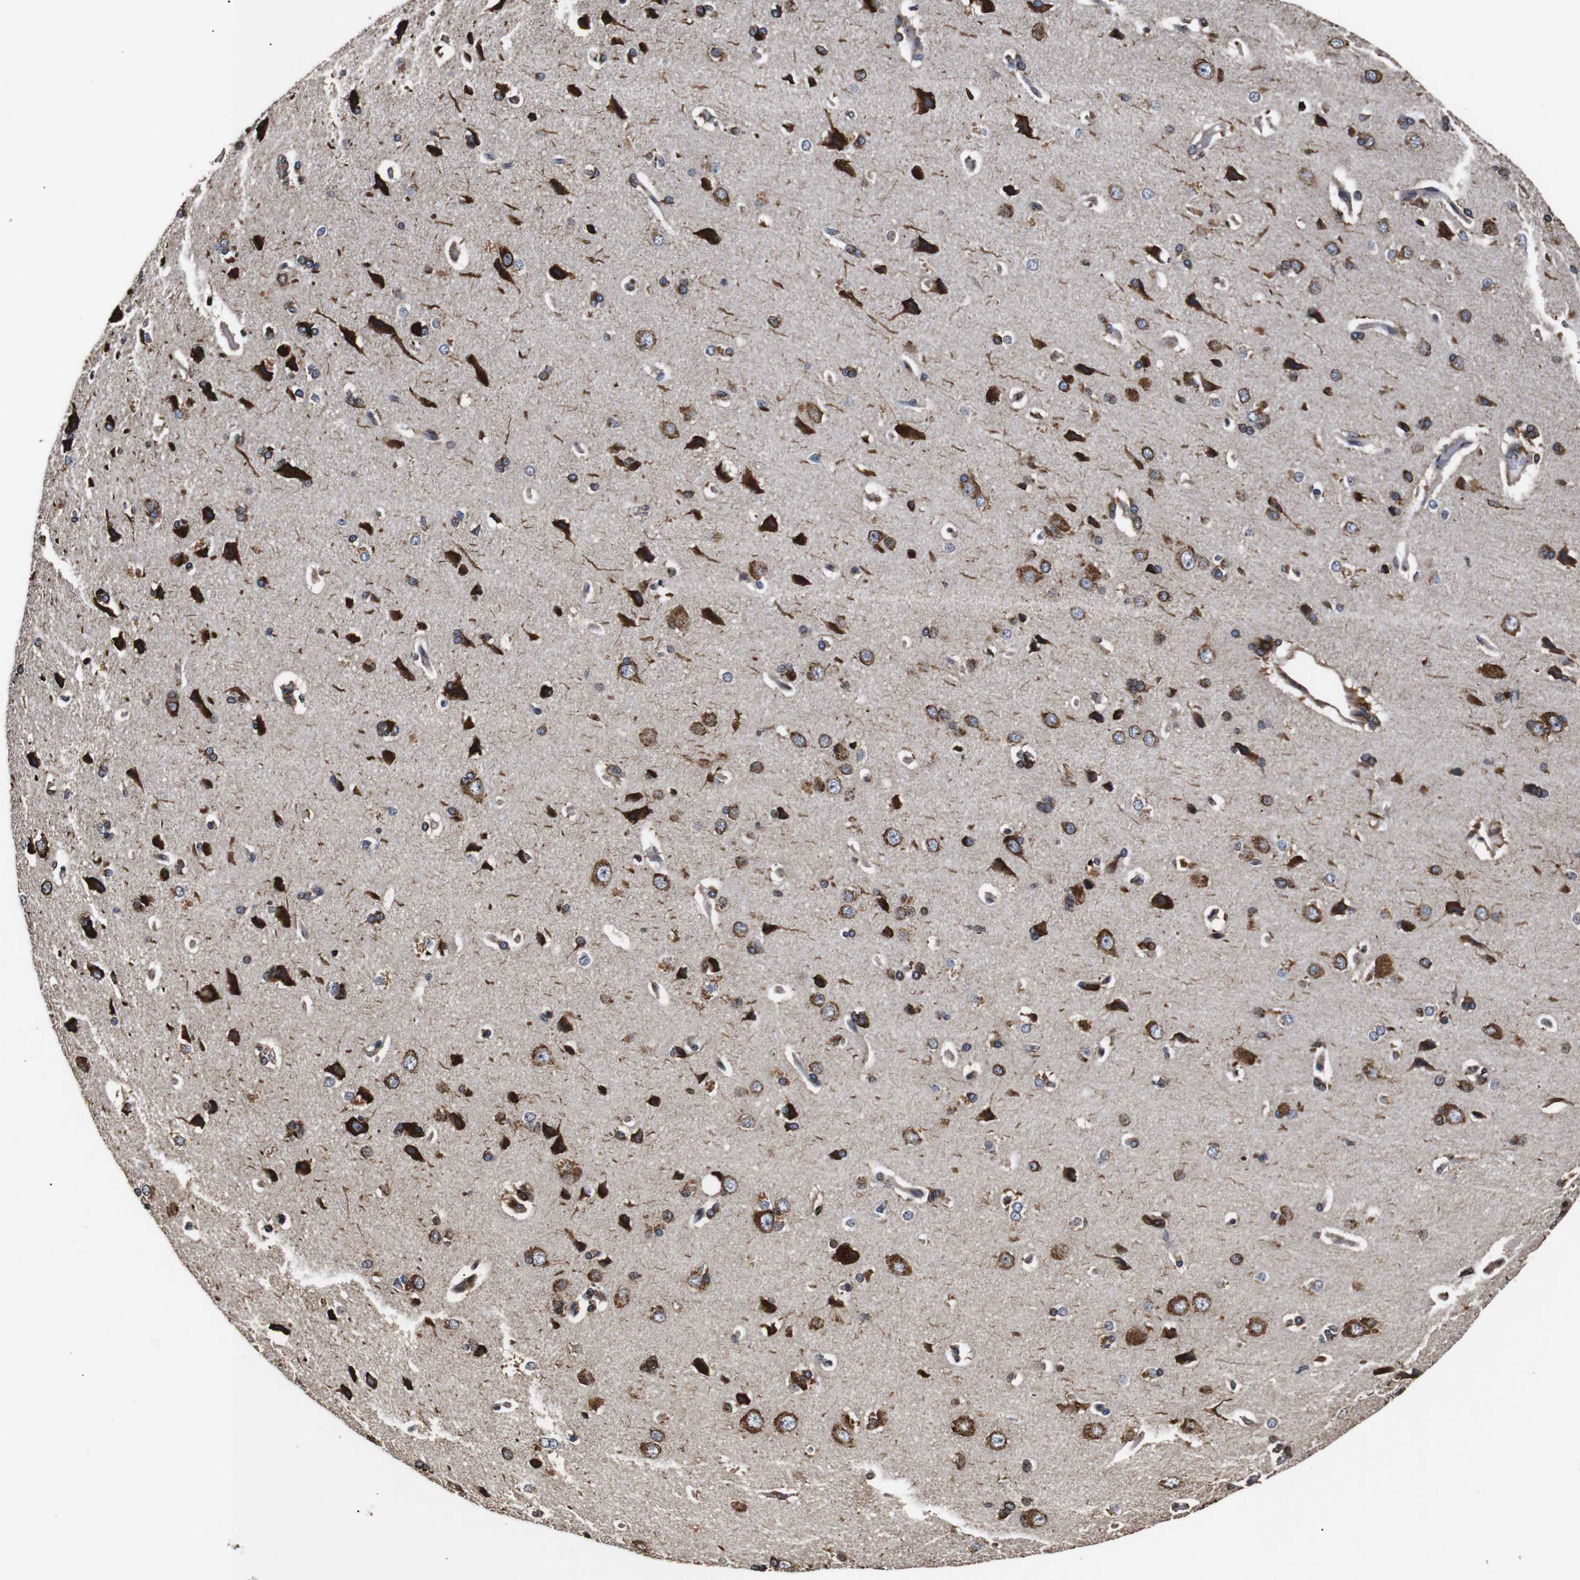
{"staining": {"intensity": "moderate", "quantity": ">75%", "location": "cytoplasmic/membranous"}, "tissue": "cerebral cortex", "cell_type": "Endothelial cells", "image_type": "normal", "snomed": [{"axis": "morphology", "description": "Normal tissue, NOS"}, {"axis": "topography", "description": "Cerebral cortex"}], "caption": "Unremarkable cerebral cortex reveals moderate cytoplasmic/membranous staining in about >75% of endothelial cells.", "gene": "HHIP", "patient": {"sex": "male", "age": 62}}